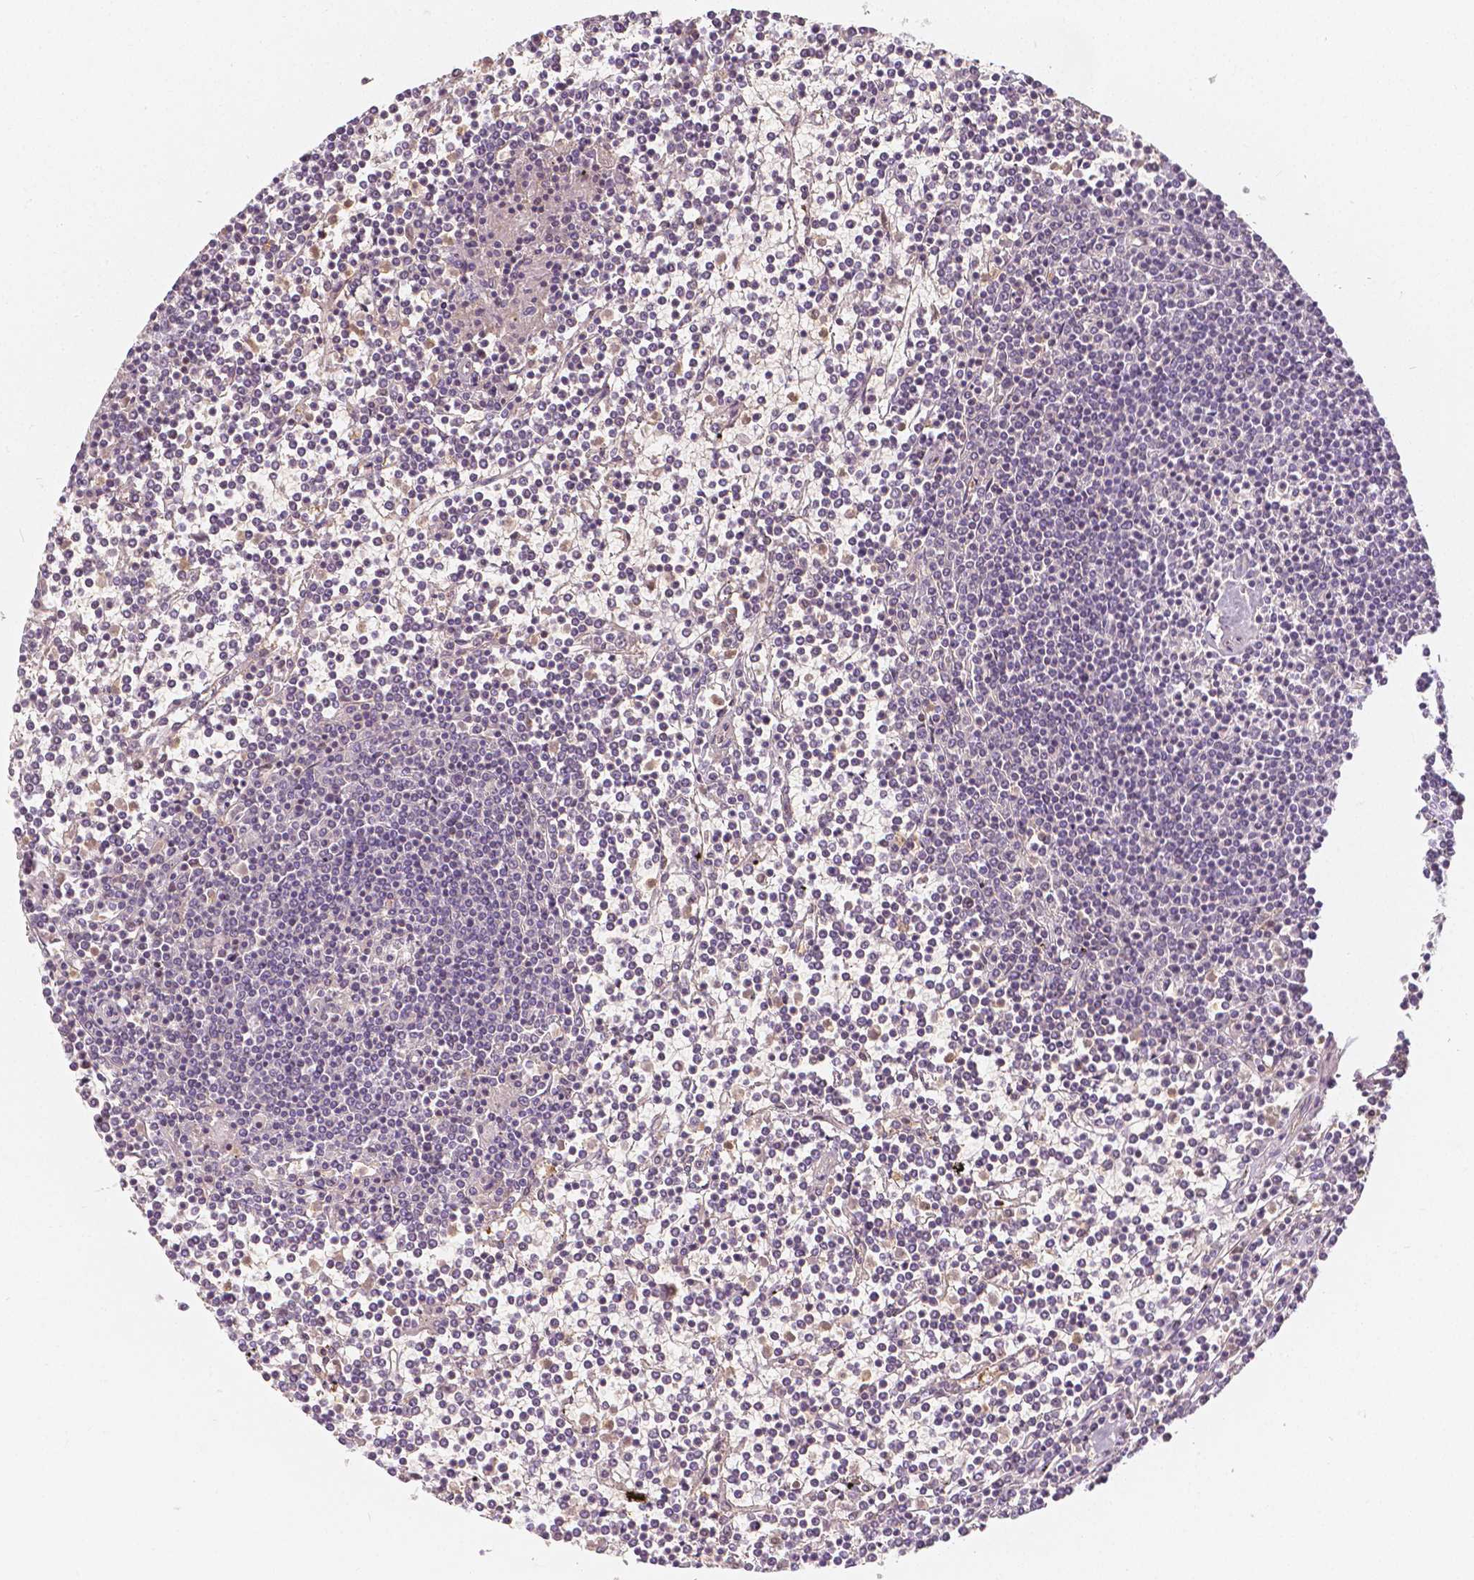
{"staining": {"intensity": "negative", "quantity": "none", "location": "none"}, "tissue": "lymphoma", "cell_type": "Tumor cells", "image_type": "cancer", "snomed": [{"axis": "morphology", "description": "Malignant lymphoma, non-Hodgkin's type, Low grade"}, {"axis": "topography", "description": "Spleen"}], "caption": "IHC photomicrograph of neoplastic tissue: human low-grade malignant lymphoma, non-Hodgkin's type stained with DAB (3,3'-diaminobenzidine) exhibits no significant protein positivity in tumor cells. (DAB (3,3'-diaminobenzidine) immunohistochemistry, high magnification).", "gene": "NAPRT", "patient": {"sex": "female", "age": 19}}